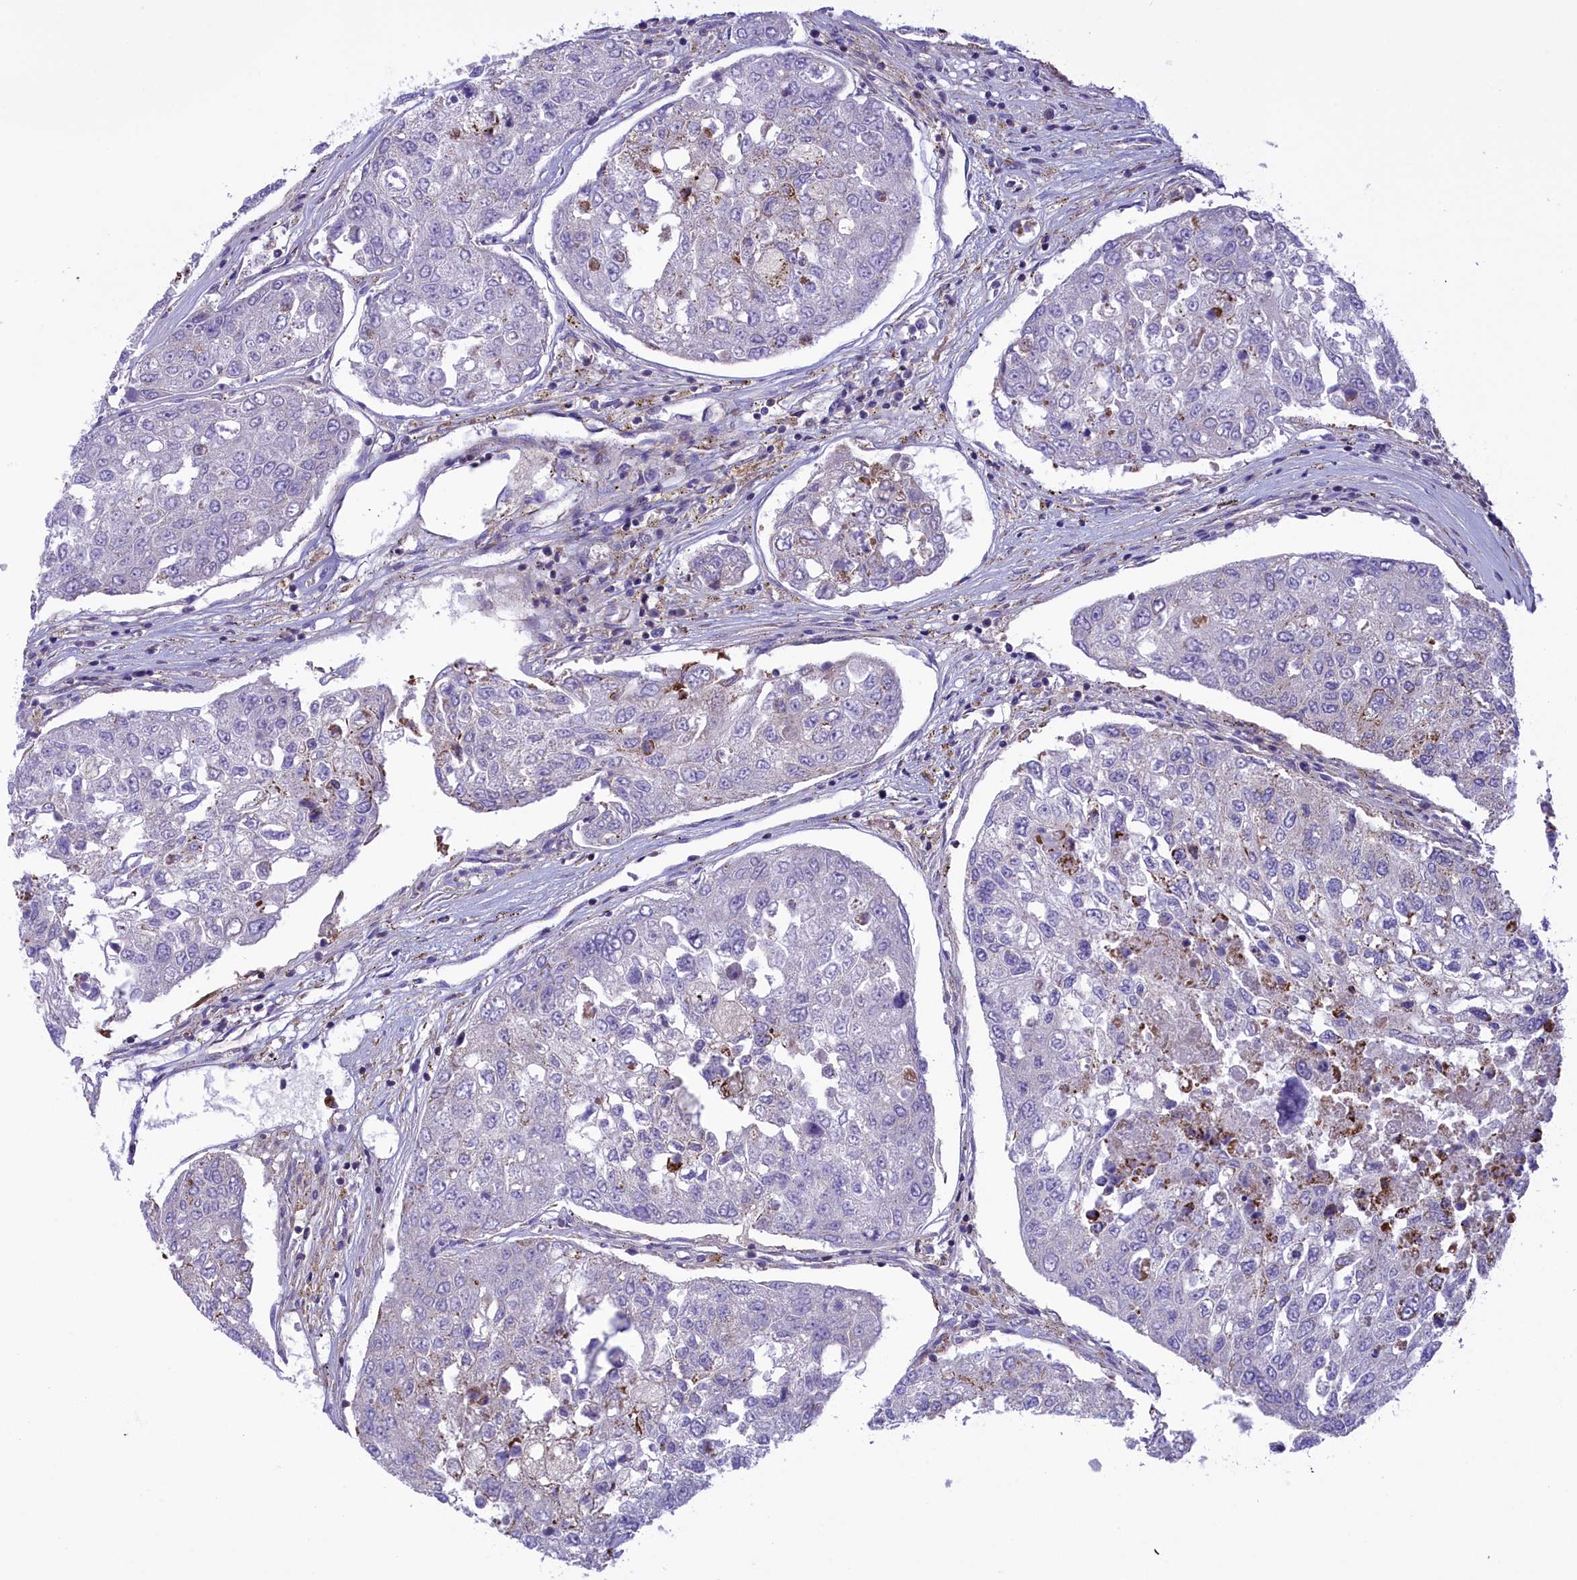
{"staining": {"intensity": "negative", "quantity": "none", "location": "none"}, "tissue": "urothelial cancer", "cell_type": "Tumor cells", "image_type": "cancer", "snomed": [{"axis": "morphology", "description": "Urothelial carcinoma, High grade"}, {"axis": "topography", "description": "Lymph node"}, {"axis": "topography", "description": "Urinary bladder"}], "caption": "An immunohistochemistry image of urothelial cancer is shown. There is no staining in tumor cells of urothelial cancer.", "gene": "CORO7-PAM16", "patient": {"sex": "male", "age": 51}}